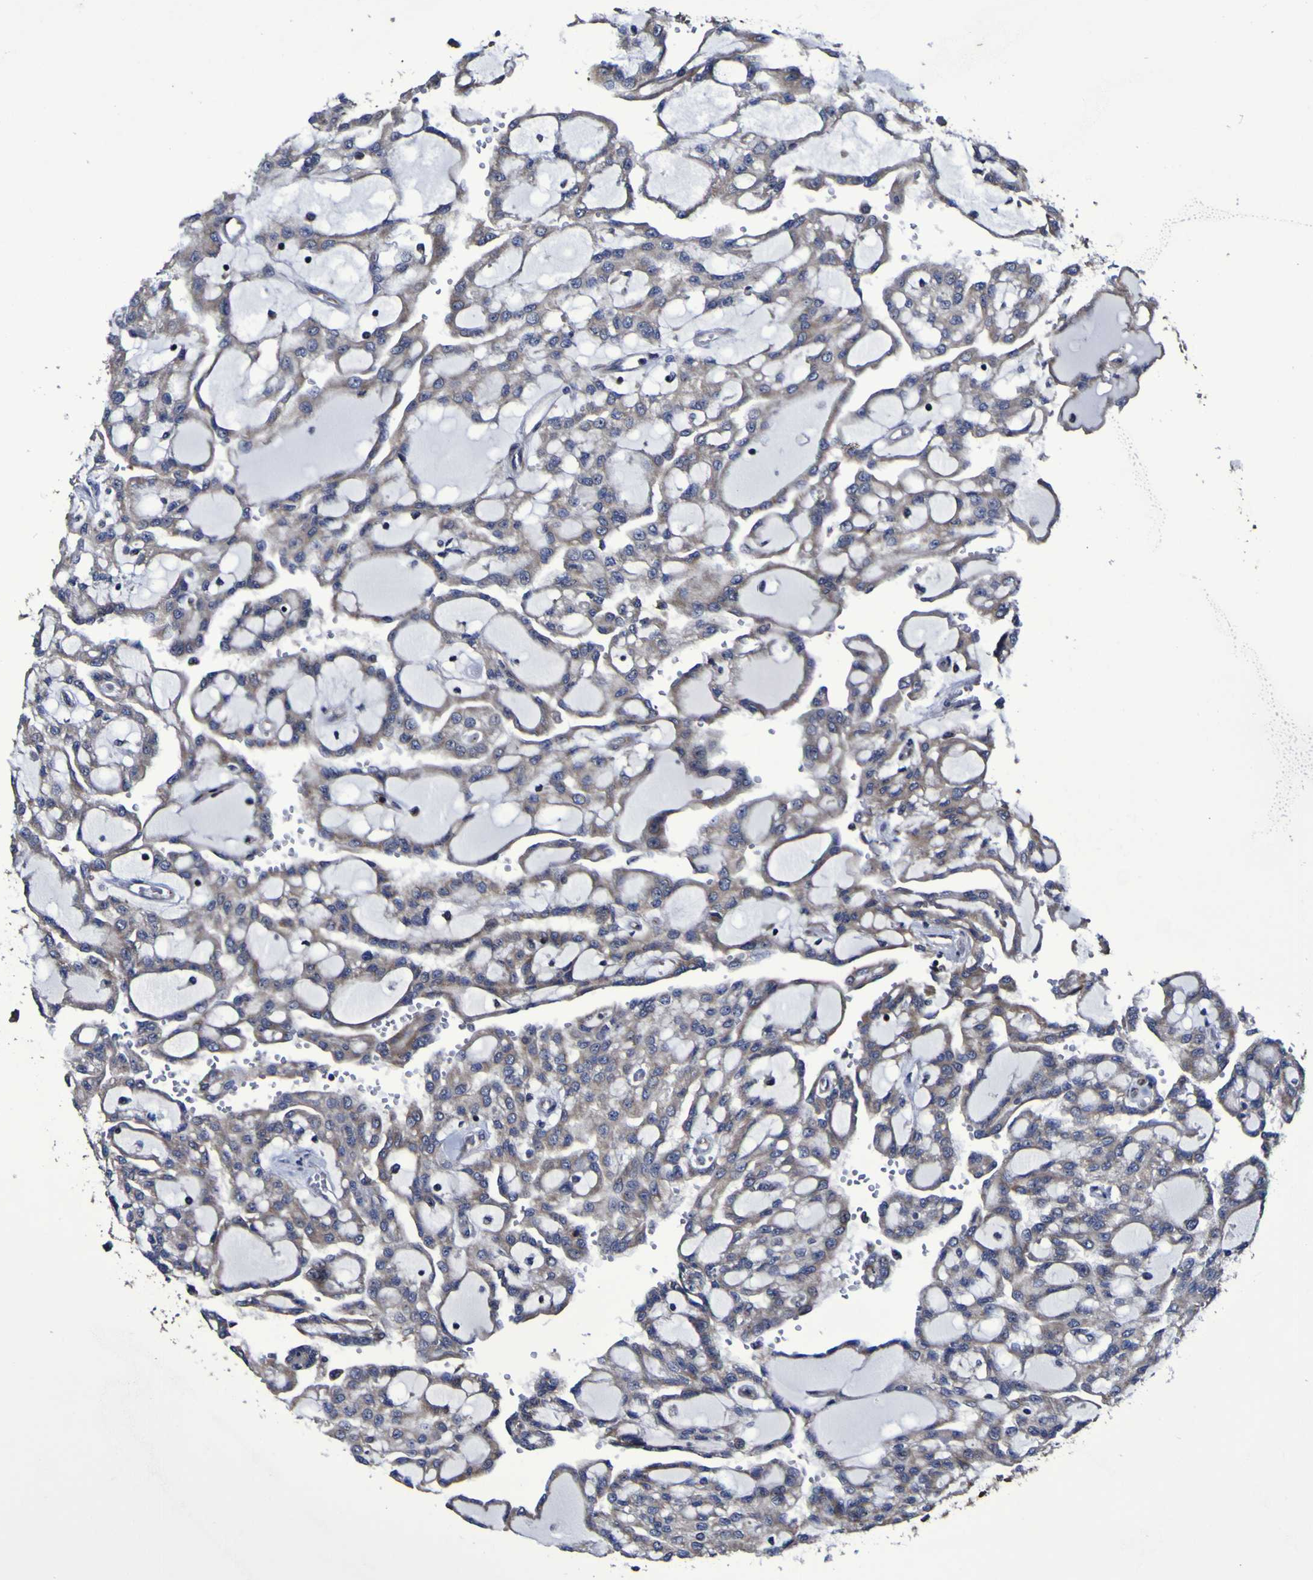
{"staining": {"intensity": "weak", "quantity": "<25%", "location": "cytoplasmic/membranous"}, "tissue": "renal cancer", "cell_type": "Tumor cells", "image_type": "cancer", "snomed": [{"axis": "morphology", "description": "Adenocarcinoma, NOS"}, {"axis": "topography", "description": "Kidney"}], "caption": "A histopathology image of adenocarcinoma (renal) stained for a protein reveals no brown staining in tumor cells.", "gene": "P3H1", "patient": {"sex": "male", "age": 63}}